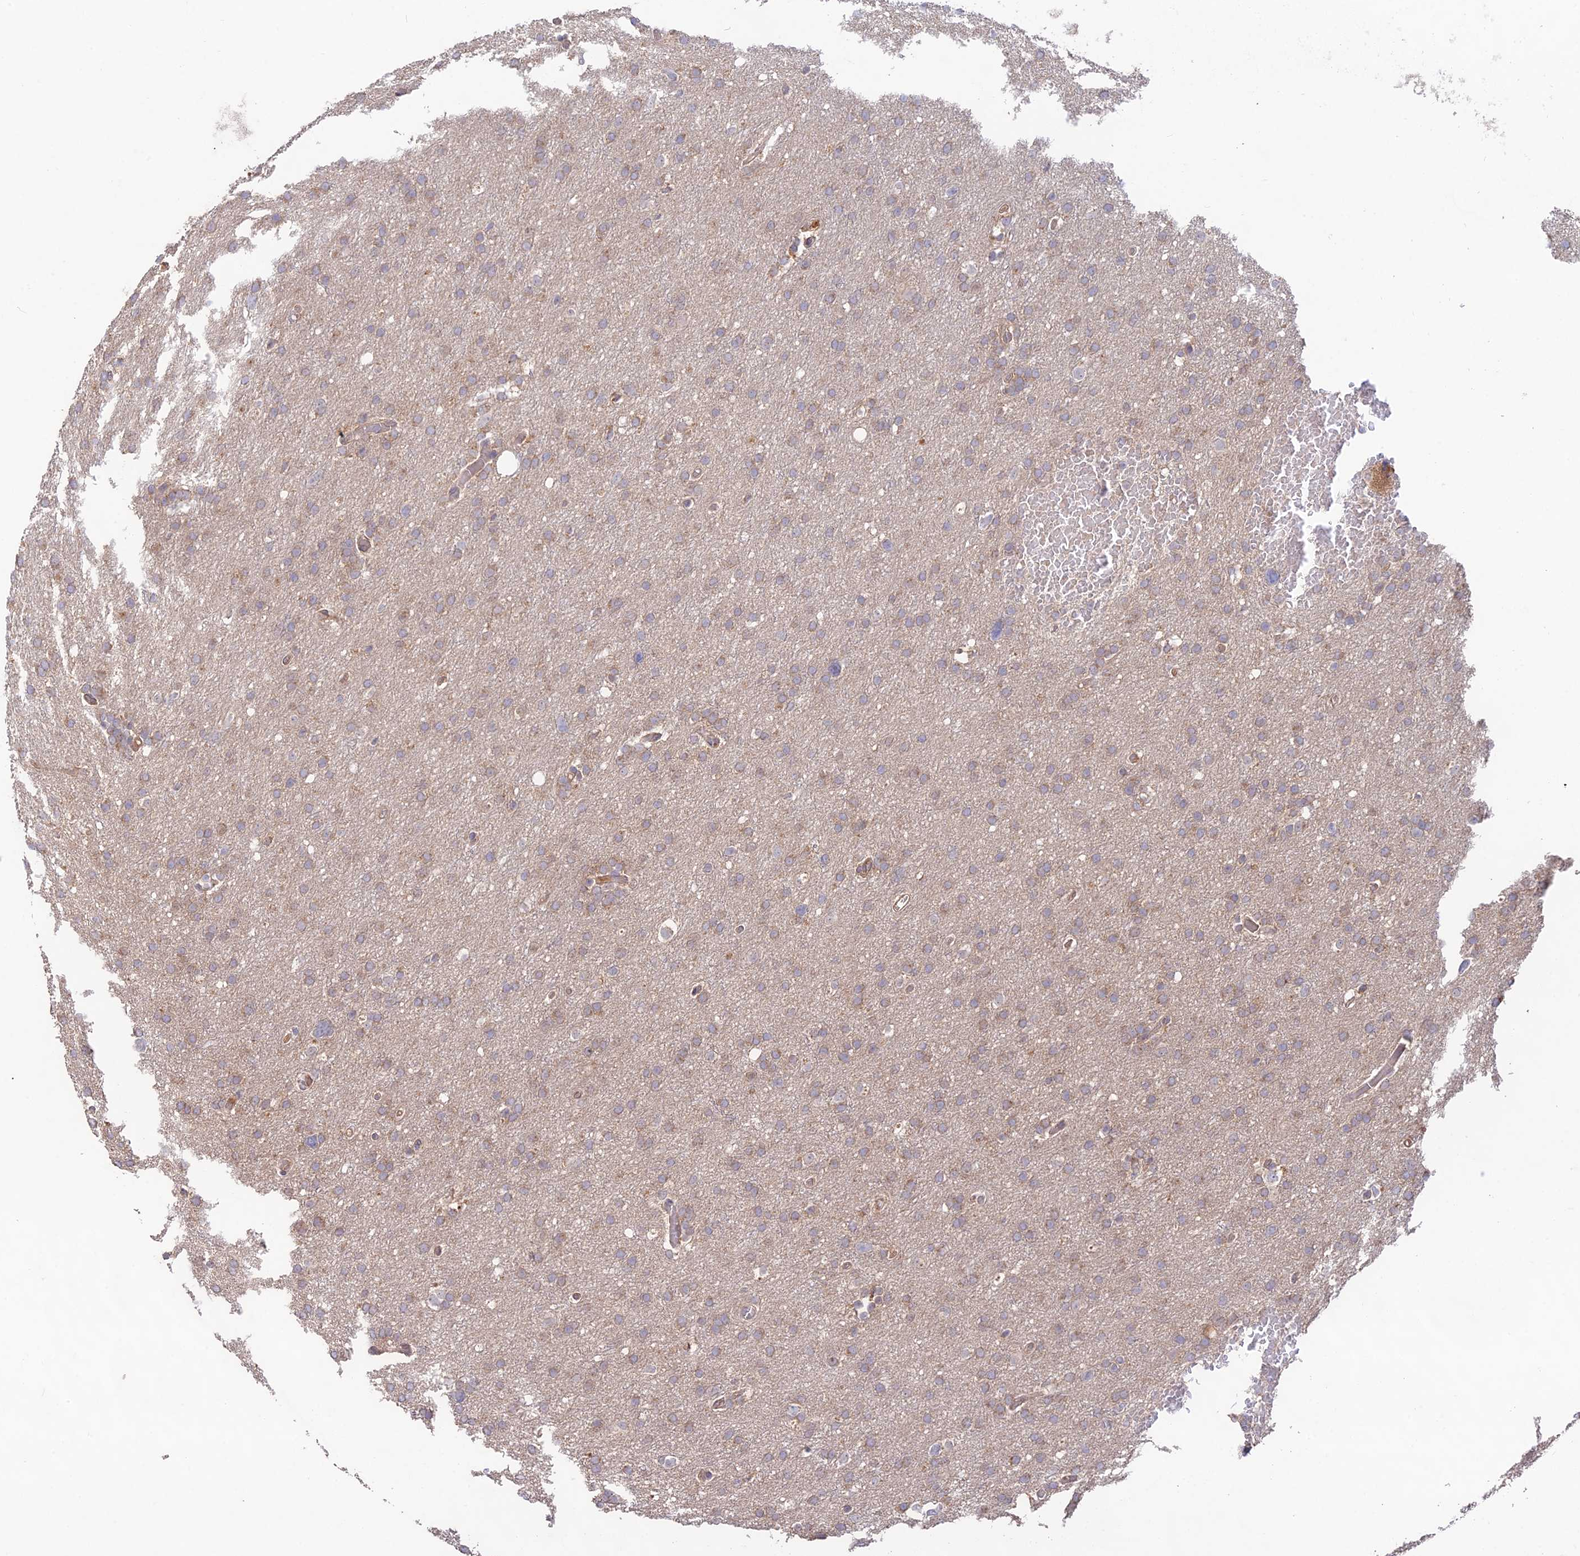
{"staining": {"intensity": "weak", "quantity": "25%-75%", "location": "cytoplasmic/membranous"}, "tissue": "glioma", "cell_type": "Tumor cells", "image_type": "cancer", "snomed": [{"axis": "morphology", "description": "Glioma, malignant, High grade"}, {"axis": "topography", "description": "Cerebral cortex"}], "caption": "Malignant glioma (high-grade) stained with a brown dye reveals weak cytoplasmic/membranous positive positivity in about 25%-75% of tumor cells.", "gene": "CLCF1", "patient": {"sex": "female", "age": 36}}